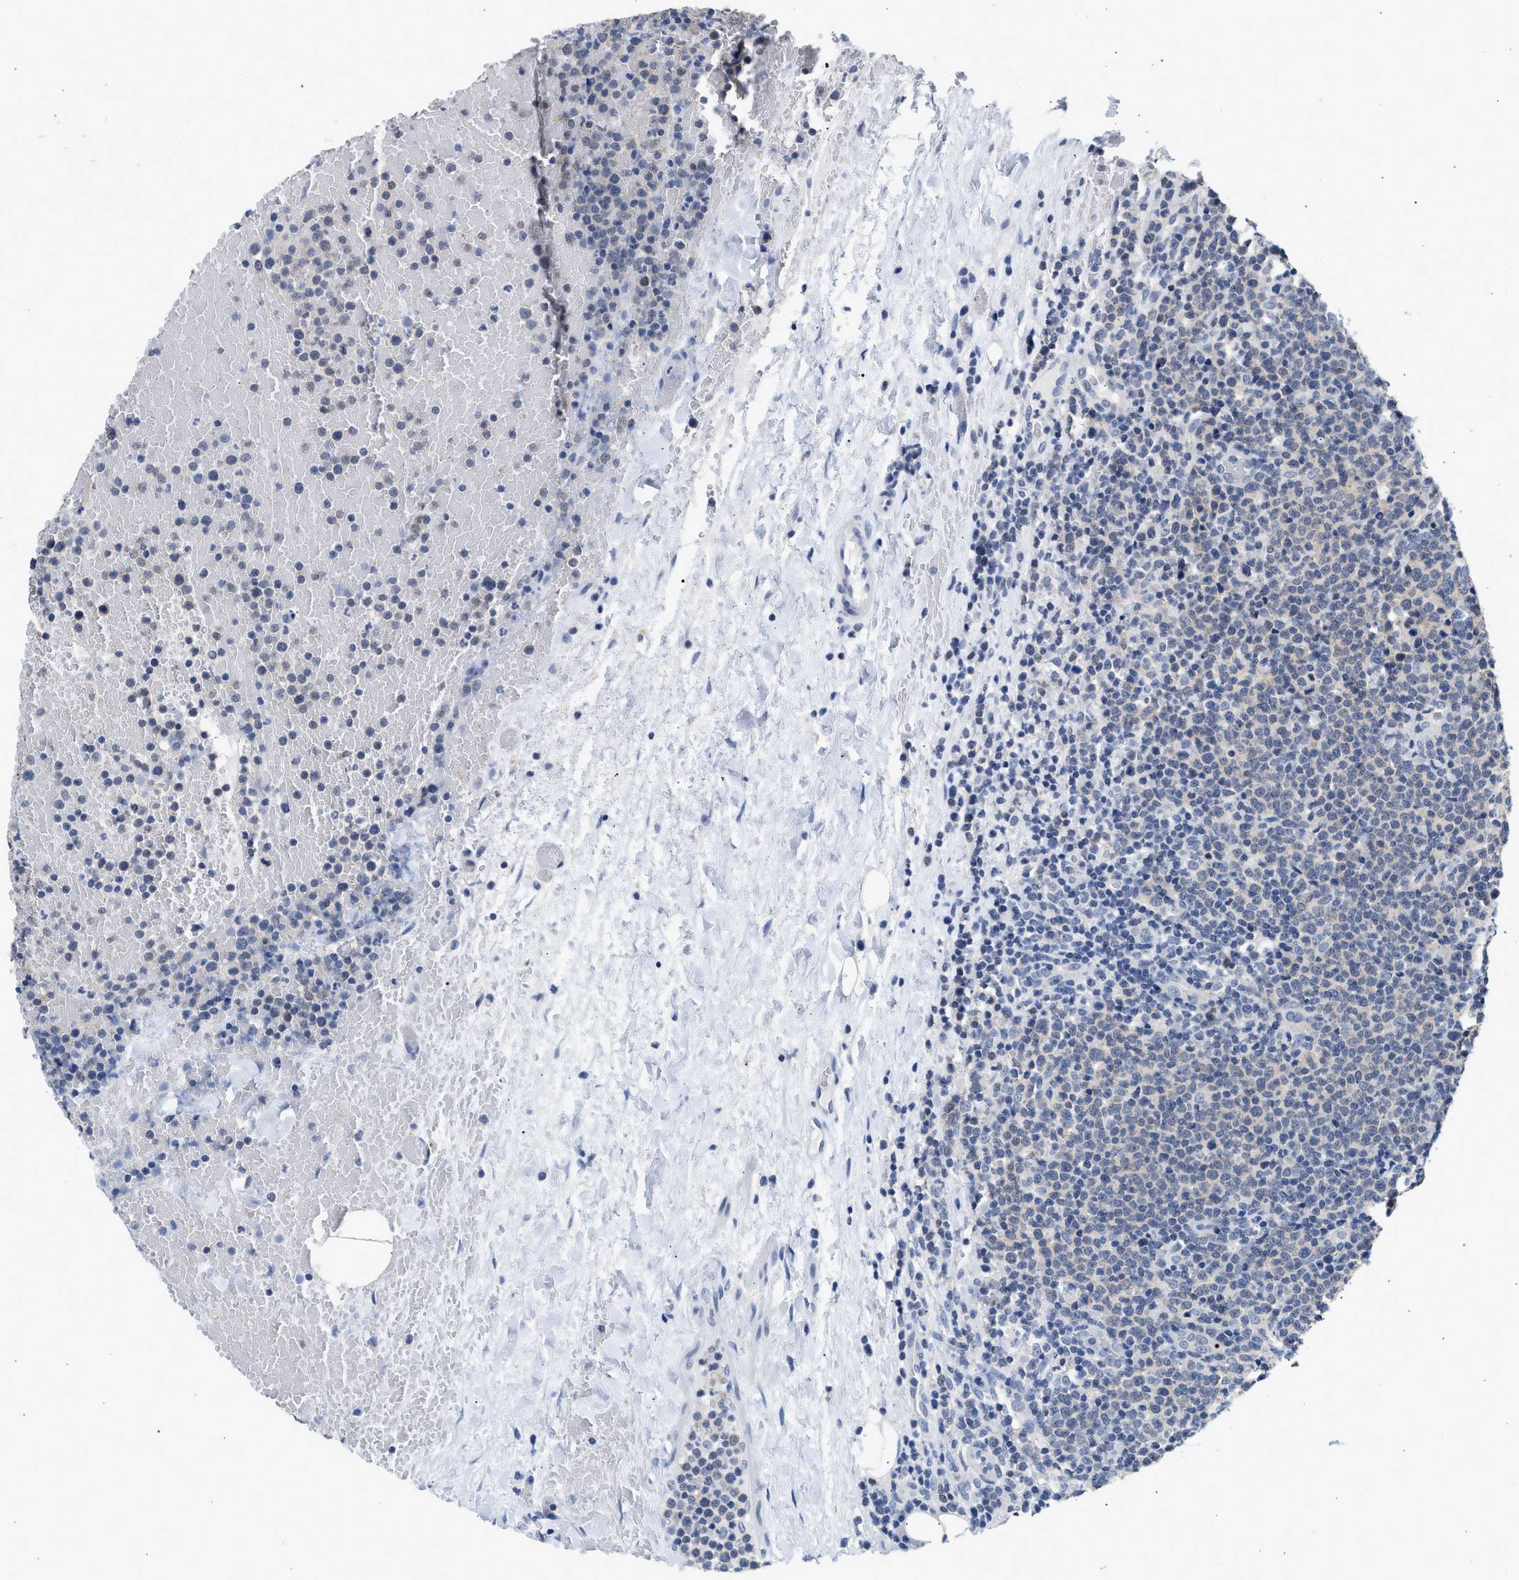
{"staining": {"intensity": "negative", "quantity": "none", "location": "none"}, "tissue": "lymphoma", "cell_type": "Tumor cells", "image_type": "cancer", "snomed": [{"axis": "morphology", "description": "Malignant lymphoma, non-Hodgkin's type, High grade"}, {"axis": "topography", "description": "Lymph node"}], "caption": "There is no significant staining in tumor cells of high-grade malignant lymphoma, non-Hodgkin's type.", "gene": "PPM1L", "patient": {"sex": "male", "age": 61}}